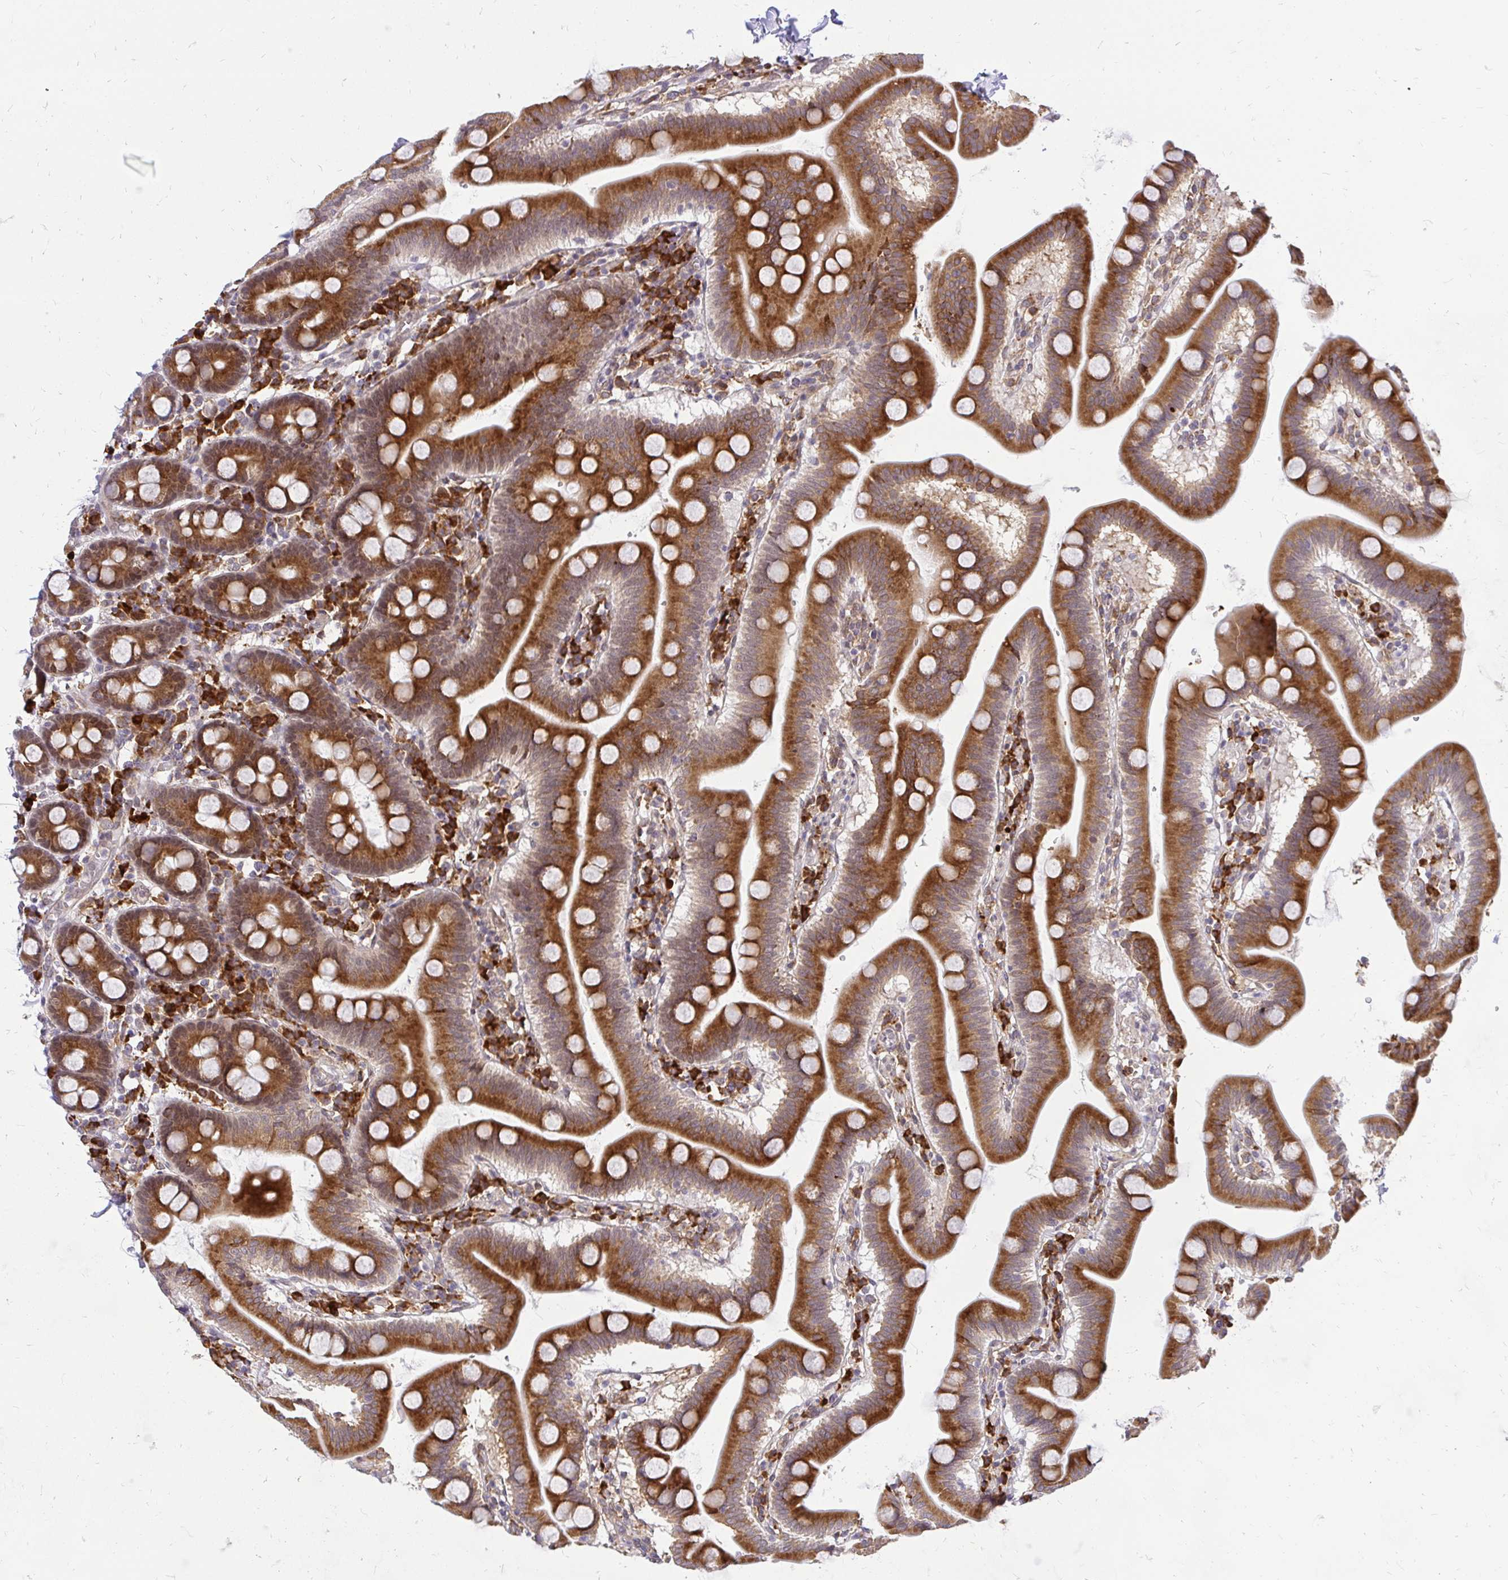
{"staining": {"intensity": "strong", "quantity": ">75%", "location": "cytoplasmic/membranous"}, "tissue": "duodenum", "cell_type": "Glandular cells", "image_type": "normal", "snomed": [{"axis": "morphology", "description": "Normal tissue, NOS"}, {"axis": "topography", "description": "Pancreas"}, {"axis": "topography", "description": "Duodenum"}], "caption": "Strong cytoplasmic/membranous positivity for a protein is identified in about >75% of glandular cells of unremarkable duodenum using immunohistochemistry.", "gene": "NAALAD2", "patient": {"sex": "male", "age": 59}}